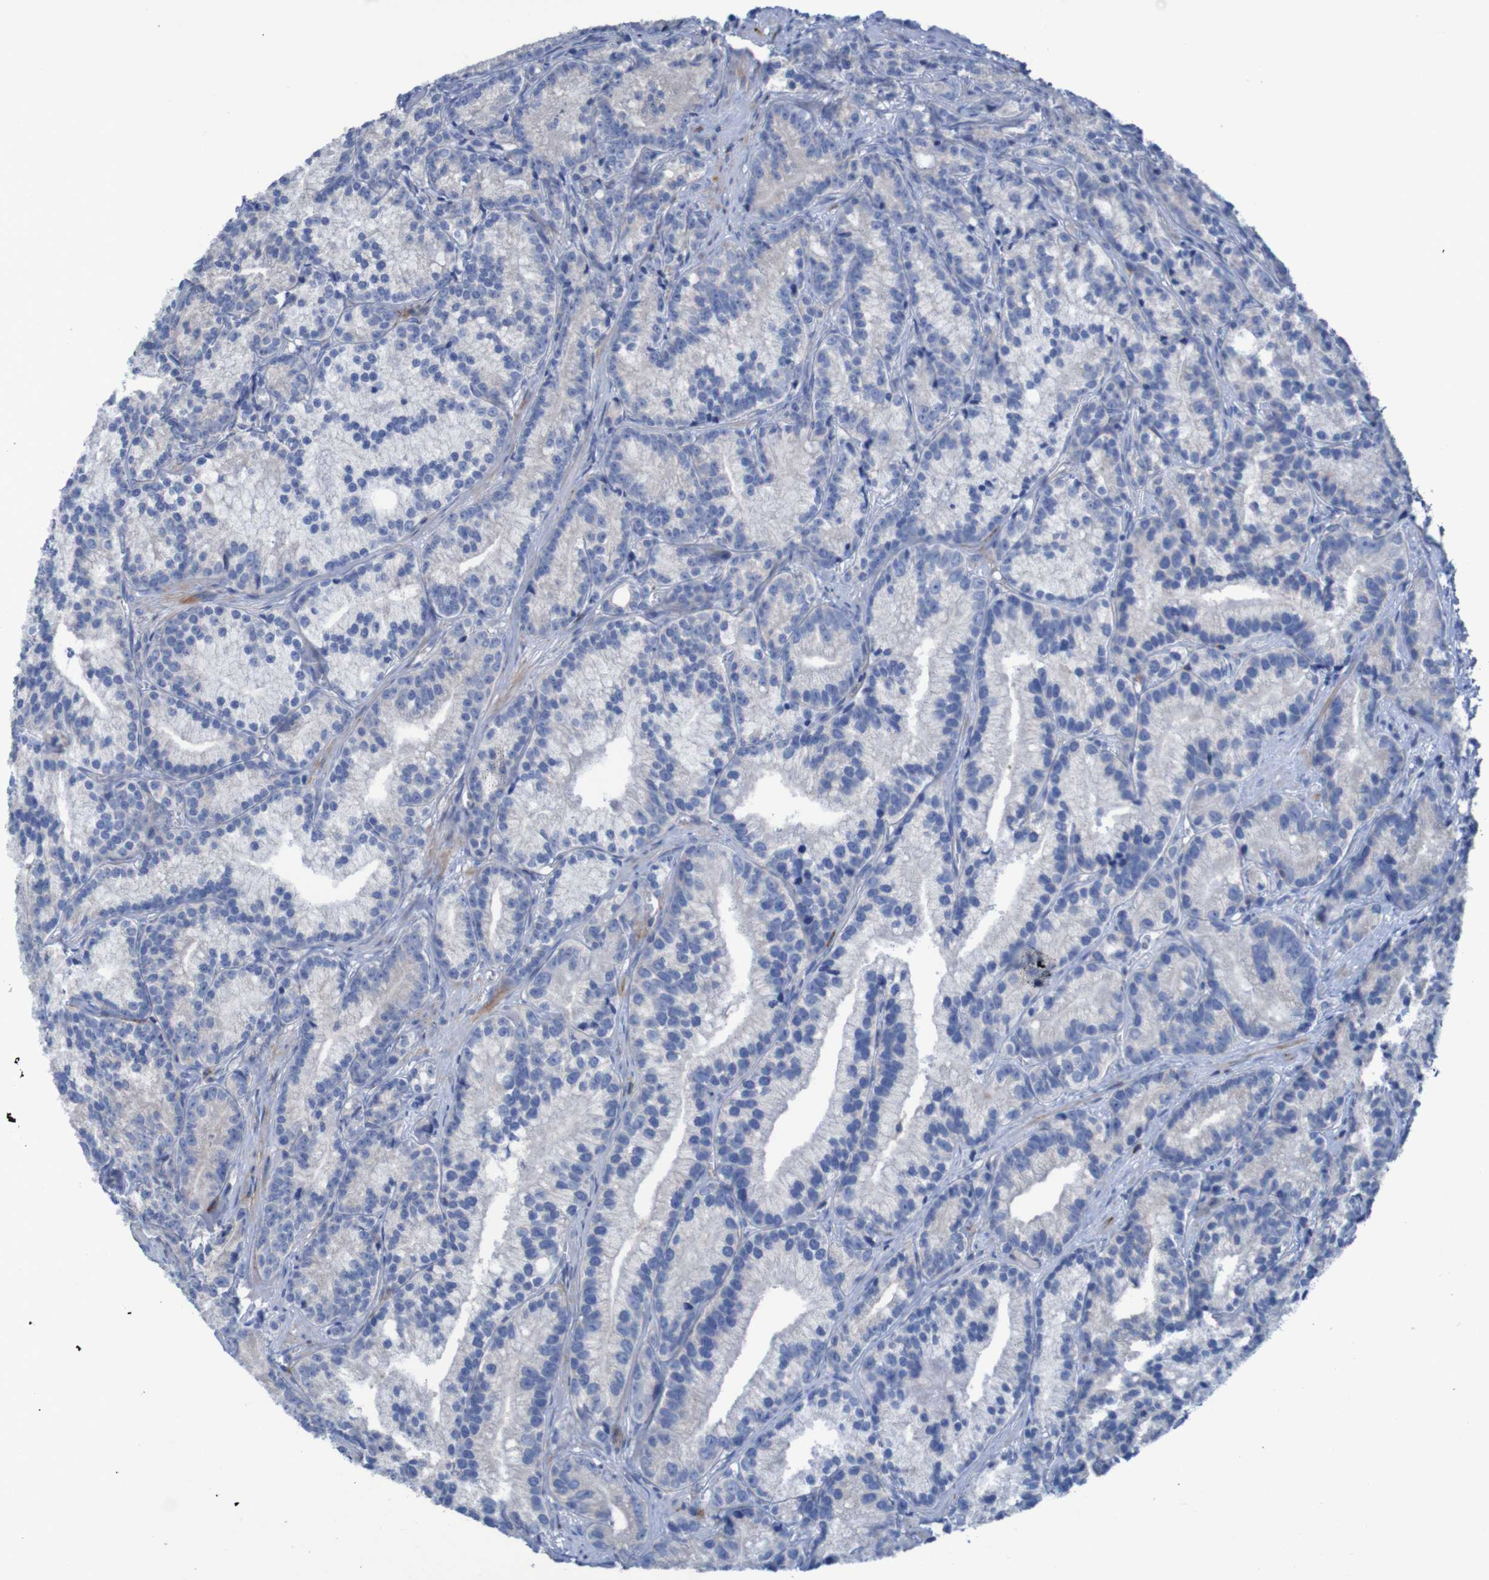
{"staining": {"intensity": "negative", "quantity": "none", "location": "none"}, "tissue": "prostate cancer", "cell_type": "Tumor cells", "image_type": "cancer", "snomed": [{"axis": "morphology", "description": "Adenocarcinoma, Low grade"}, {"axis": "topography", "description": "Prostate"}], "caption": "Immunohistochemical staining of human prostate cancer (low-grade adenocarcinoma) exhibits no significant expression in tumor cells.", "gene": "RNF182", "patient": {"sex": "male", "age": 89}}